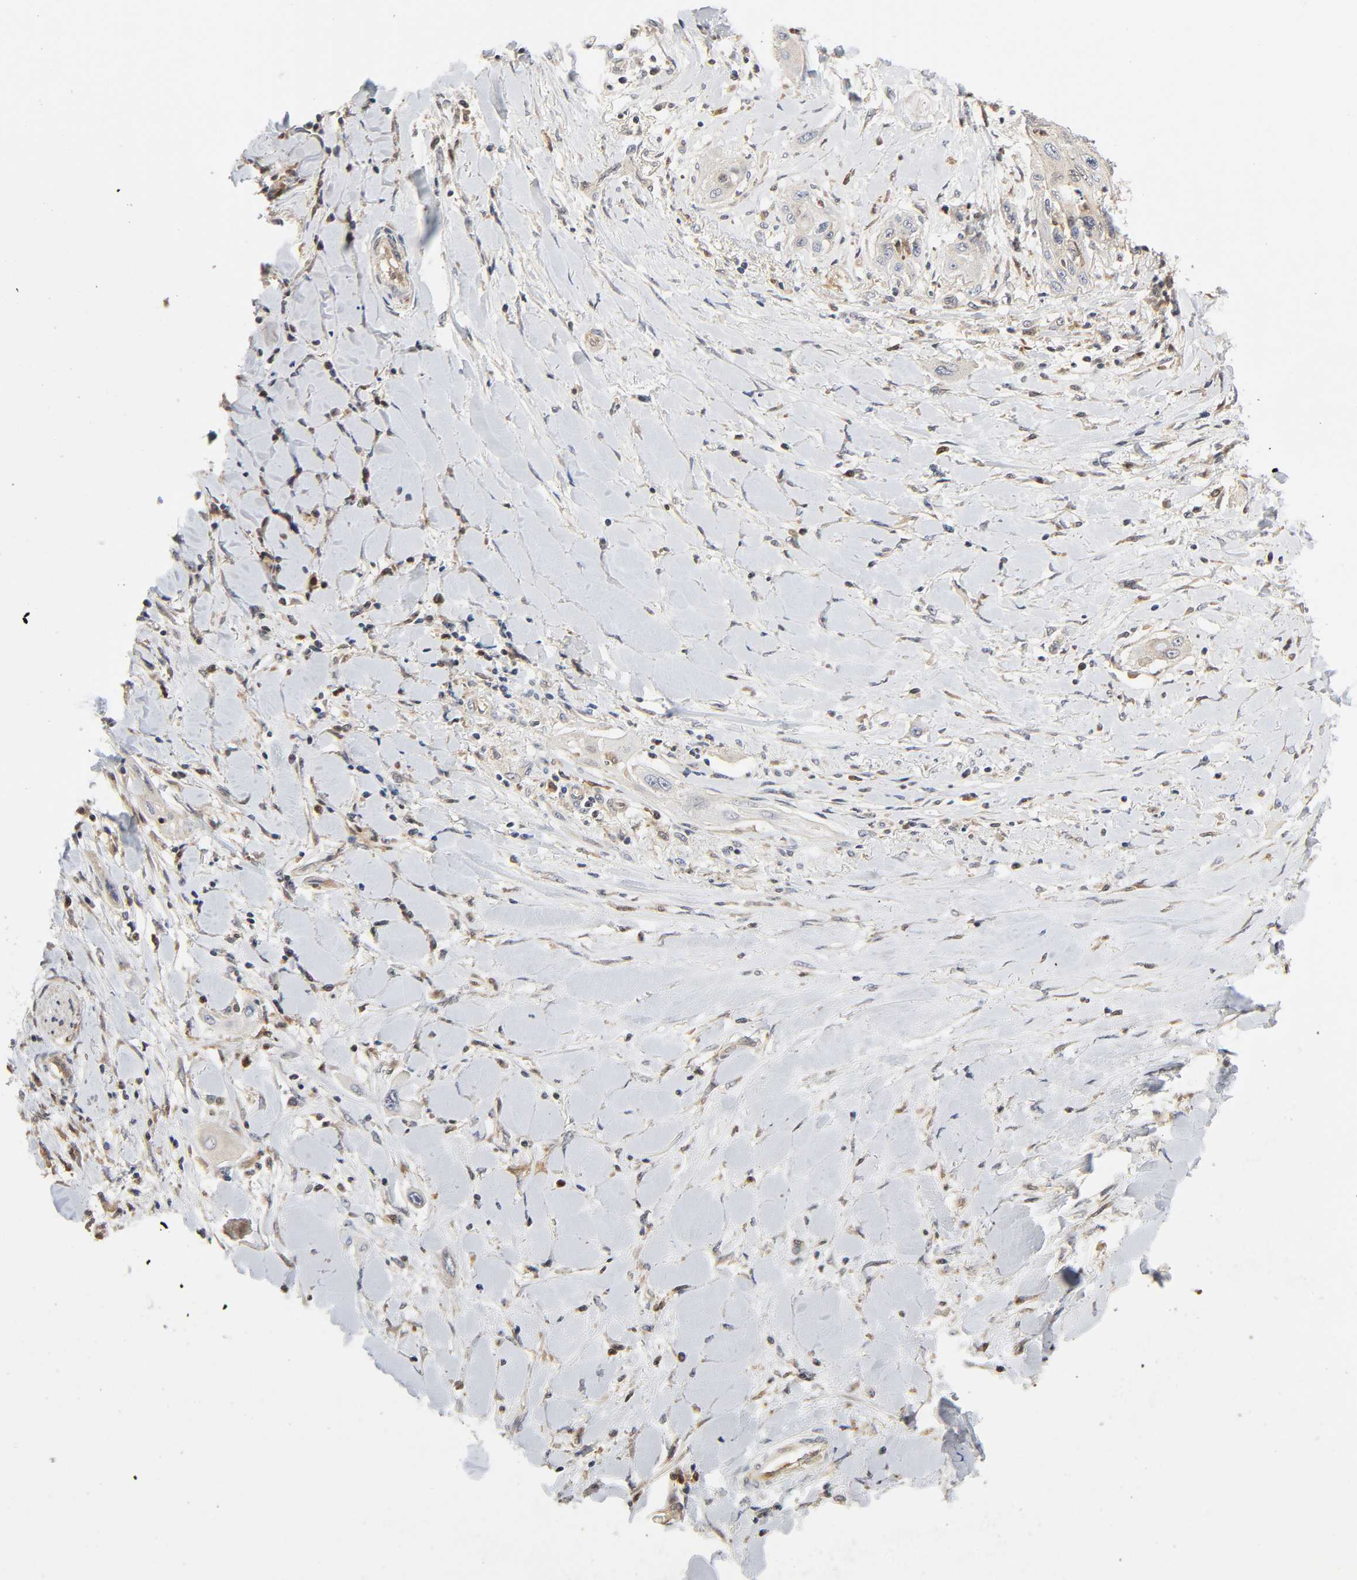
{"staining": {"intensity": "weak", "quantity": "<25%", "location": "cytoplasmic/membranous"}, "tissue": "lung cancer", "cell_type": "Tumor cells", "image_type": "cancer", "snomed": [{"axis": "morphology", "description": "Squamous cell carcinoma, NOS"}, {"axis": "topography", "description": "Lung"}], "caption": "The image displays no staining of tumor cells in lung squamous cell carcinoma.", "gene": "CASP9", "patient": {"sex": "female", "age": 47}}